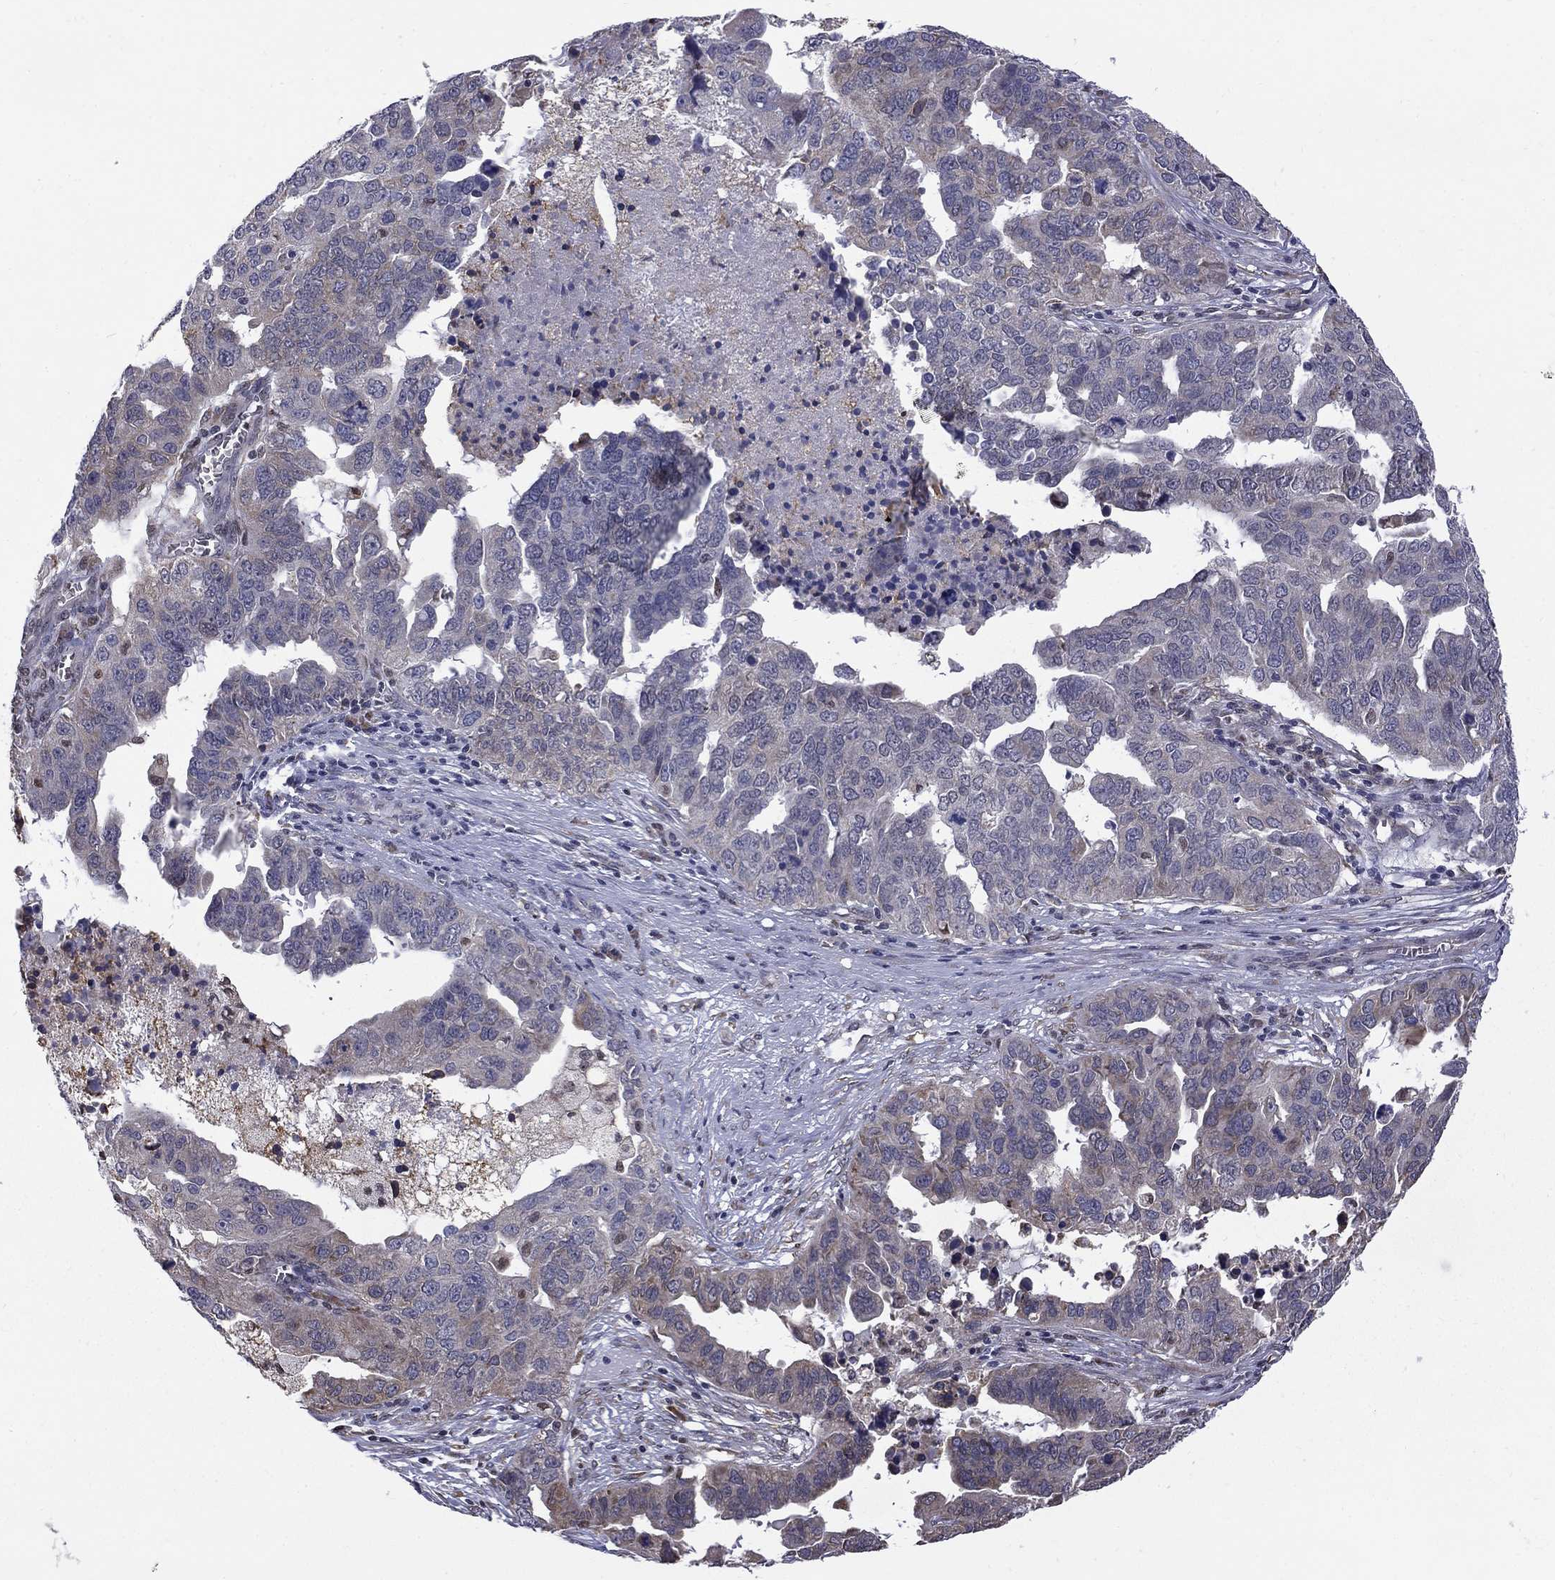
{"staining": {"intensity": "weak", "quantity": "<25%", "location": "cytoplasmic/membranous"}, "tissue": "ovarian cancer", "cell_type": "Tumor cells", "image_type": "cancer", "snomed": [{"axis": "morphology", "description": "Carcinoma, endometroid"}, {"axis": "topography", "description": "Soft tissue"}, {"axis": "topography", "description": "Ovary"}], "caption": "There is no significant staining in tumor cells of ovarian cancer (endometroid carcinoma).", "gene": "HSPB2", "patient": {"sex": "female", "age": 52}}